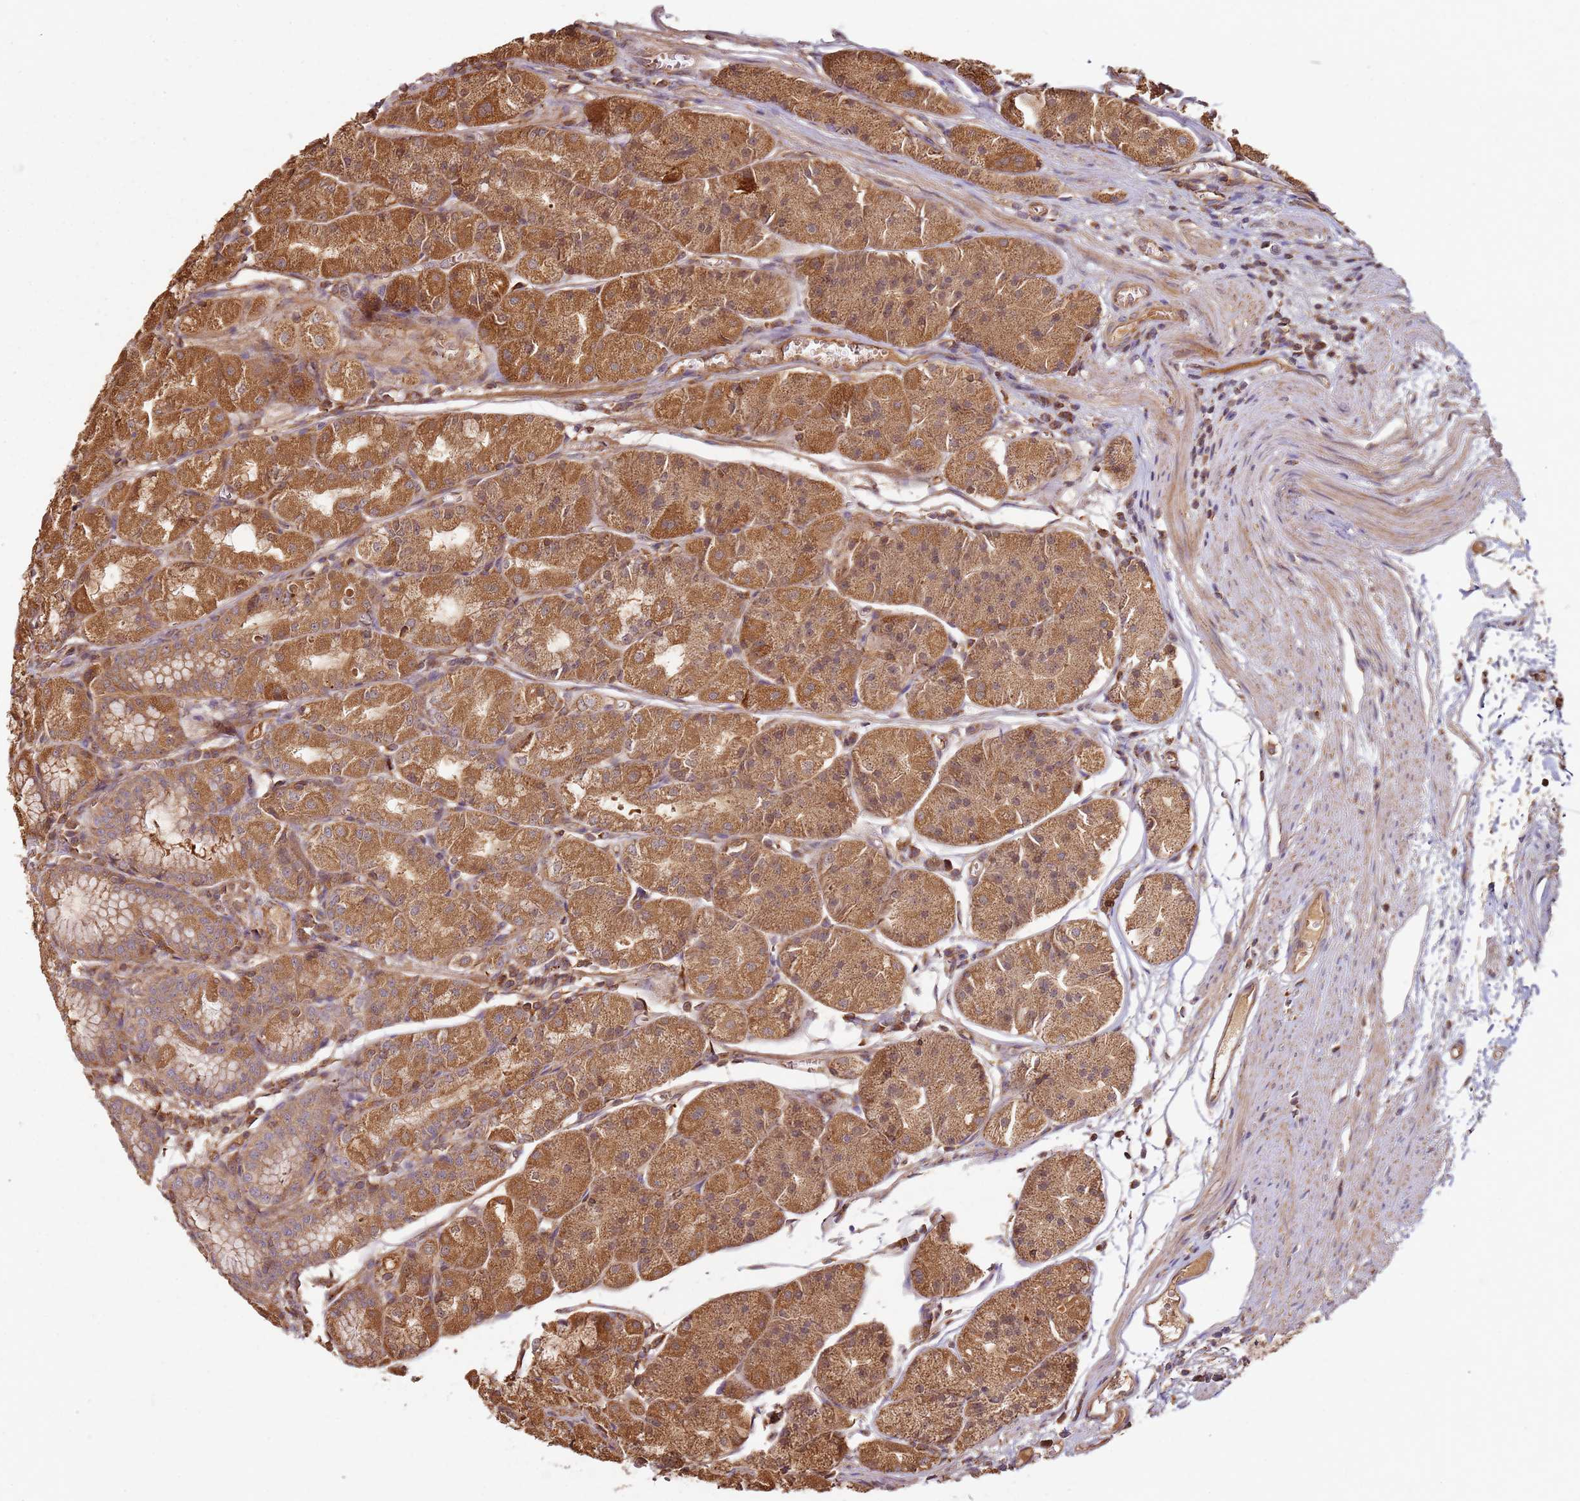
{"staining": {"intensity": "strong", "quantity": ">75%", "location": "cytoplasmic/membranous"}, "tissue": "stomach", "cell_type": "Glandular cells", "image_type": "normal", "snomed": [{"axis": "morphology", "description": "Normal tissue, NOS"}, {"axis": "topography", "description": "Stomach"}], "caption": "Protein staining of benign stomach displays strong cytoplasmic/membranous positivity in approximately >75% of glandular cells. (DAB = brown stain, brightfield microscopy at high magnification).", "gene": "SCGB2B2", "patient": {"sex": "male", "age": 55}}